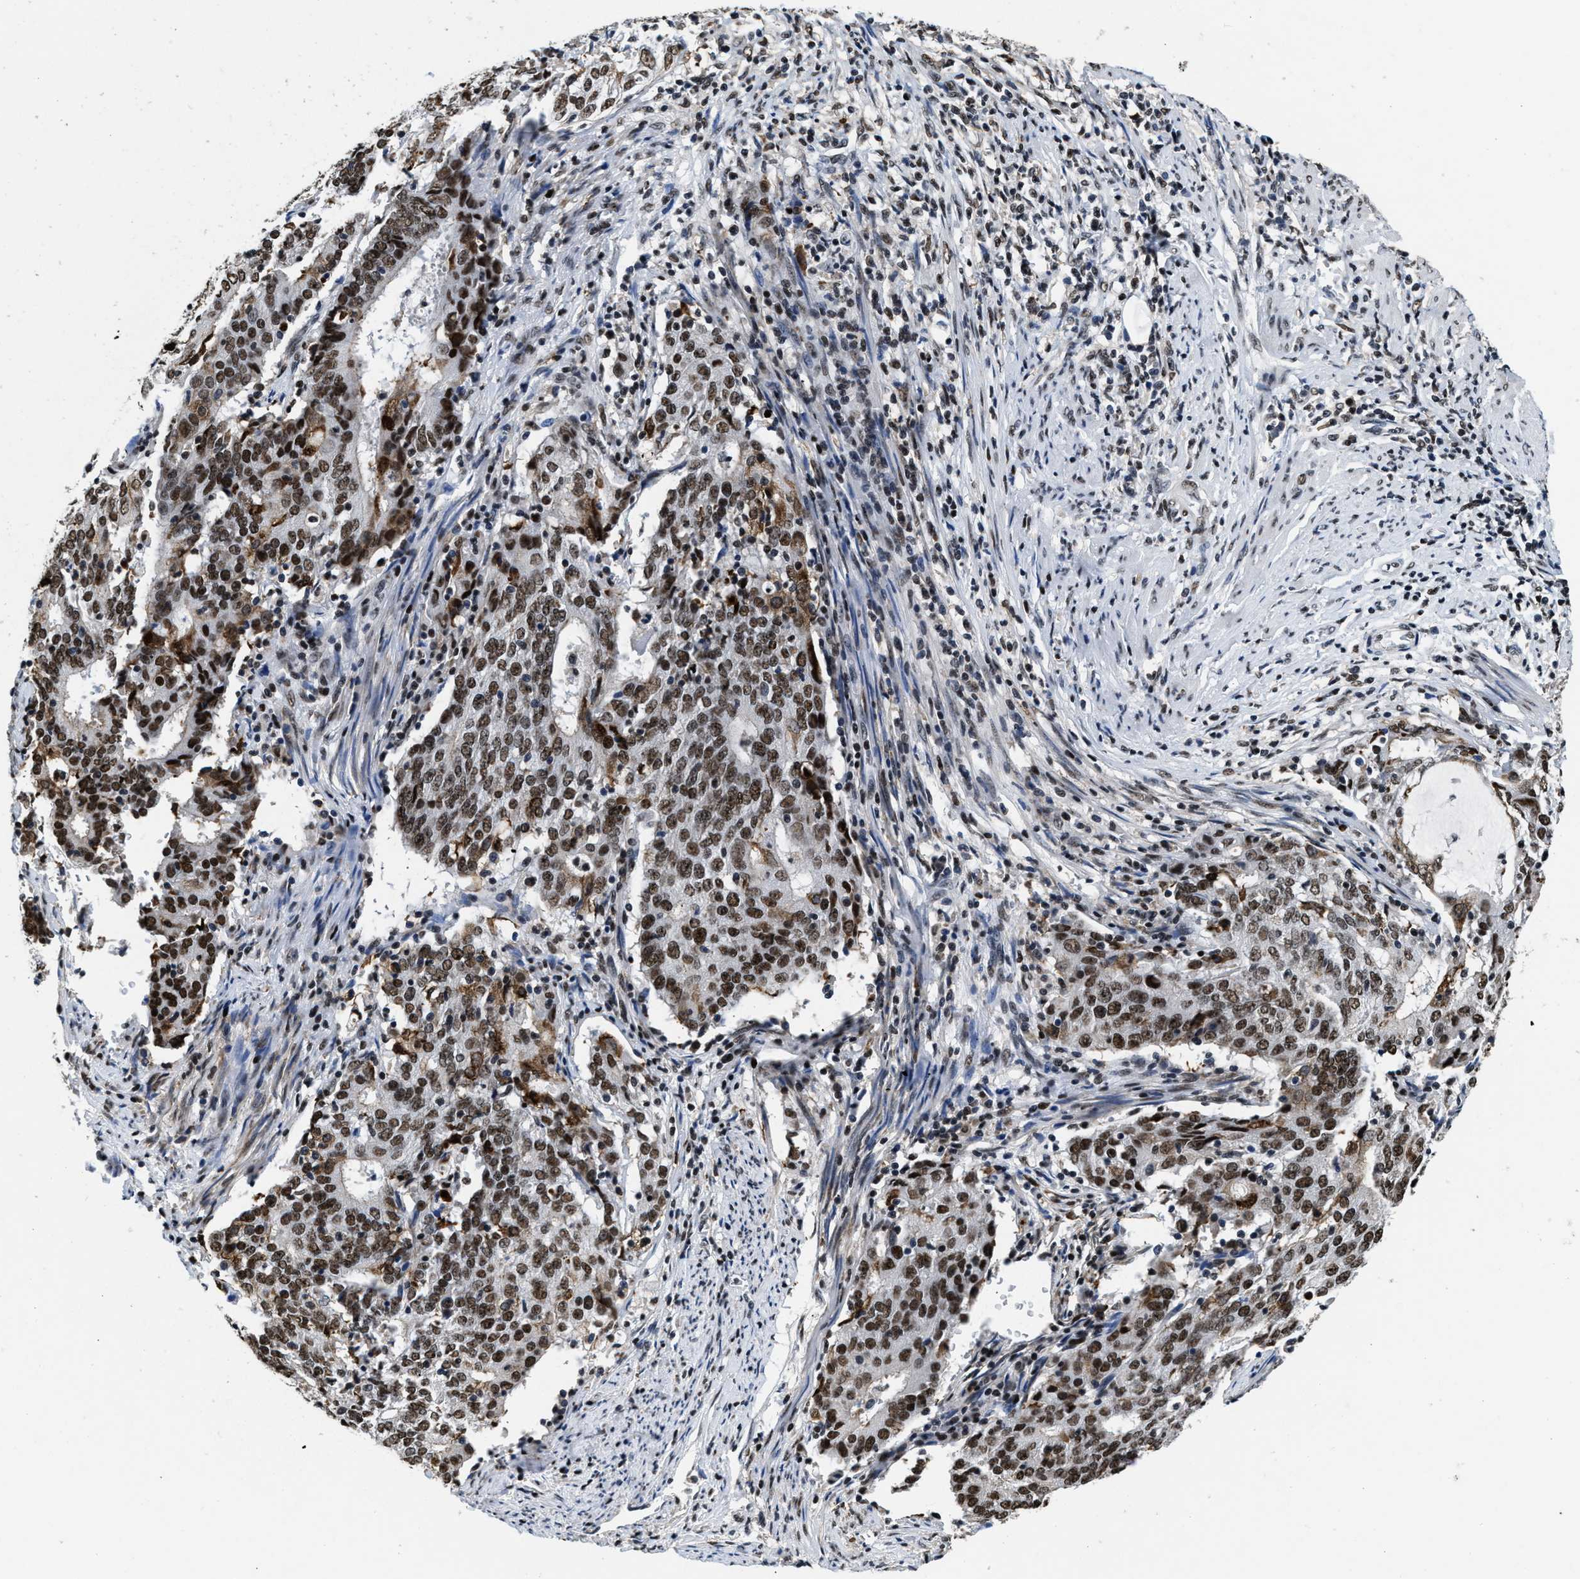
{"staining": {"intensity": "moderate", "quantity": ">75%", "location": "nuclear"}, "tissue": "cervical cancer", "cell_type": "Tumor cells", "image_type": "cancer", "snomed": [{"axis": "morphology", "description": "Adenocarcinoma, NOS"}, {"axis": "topography", "description": "Cervix"}], "caption": "Protein analysis of adenocarcinoma (cervical) tissue displays moderate nuclear staining in approximately >75% of tumor cells.", "gene": "SUPT16H", "patient": {"sex": "female", "age": 44}}